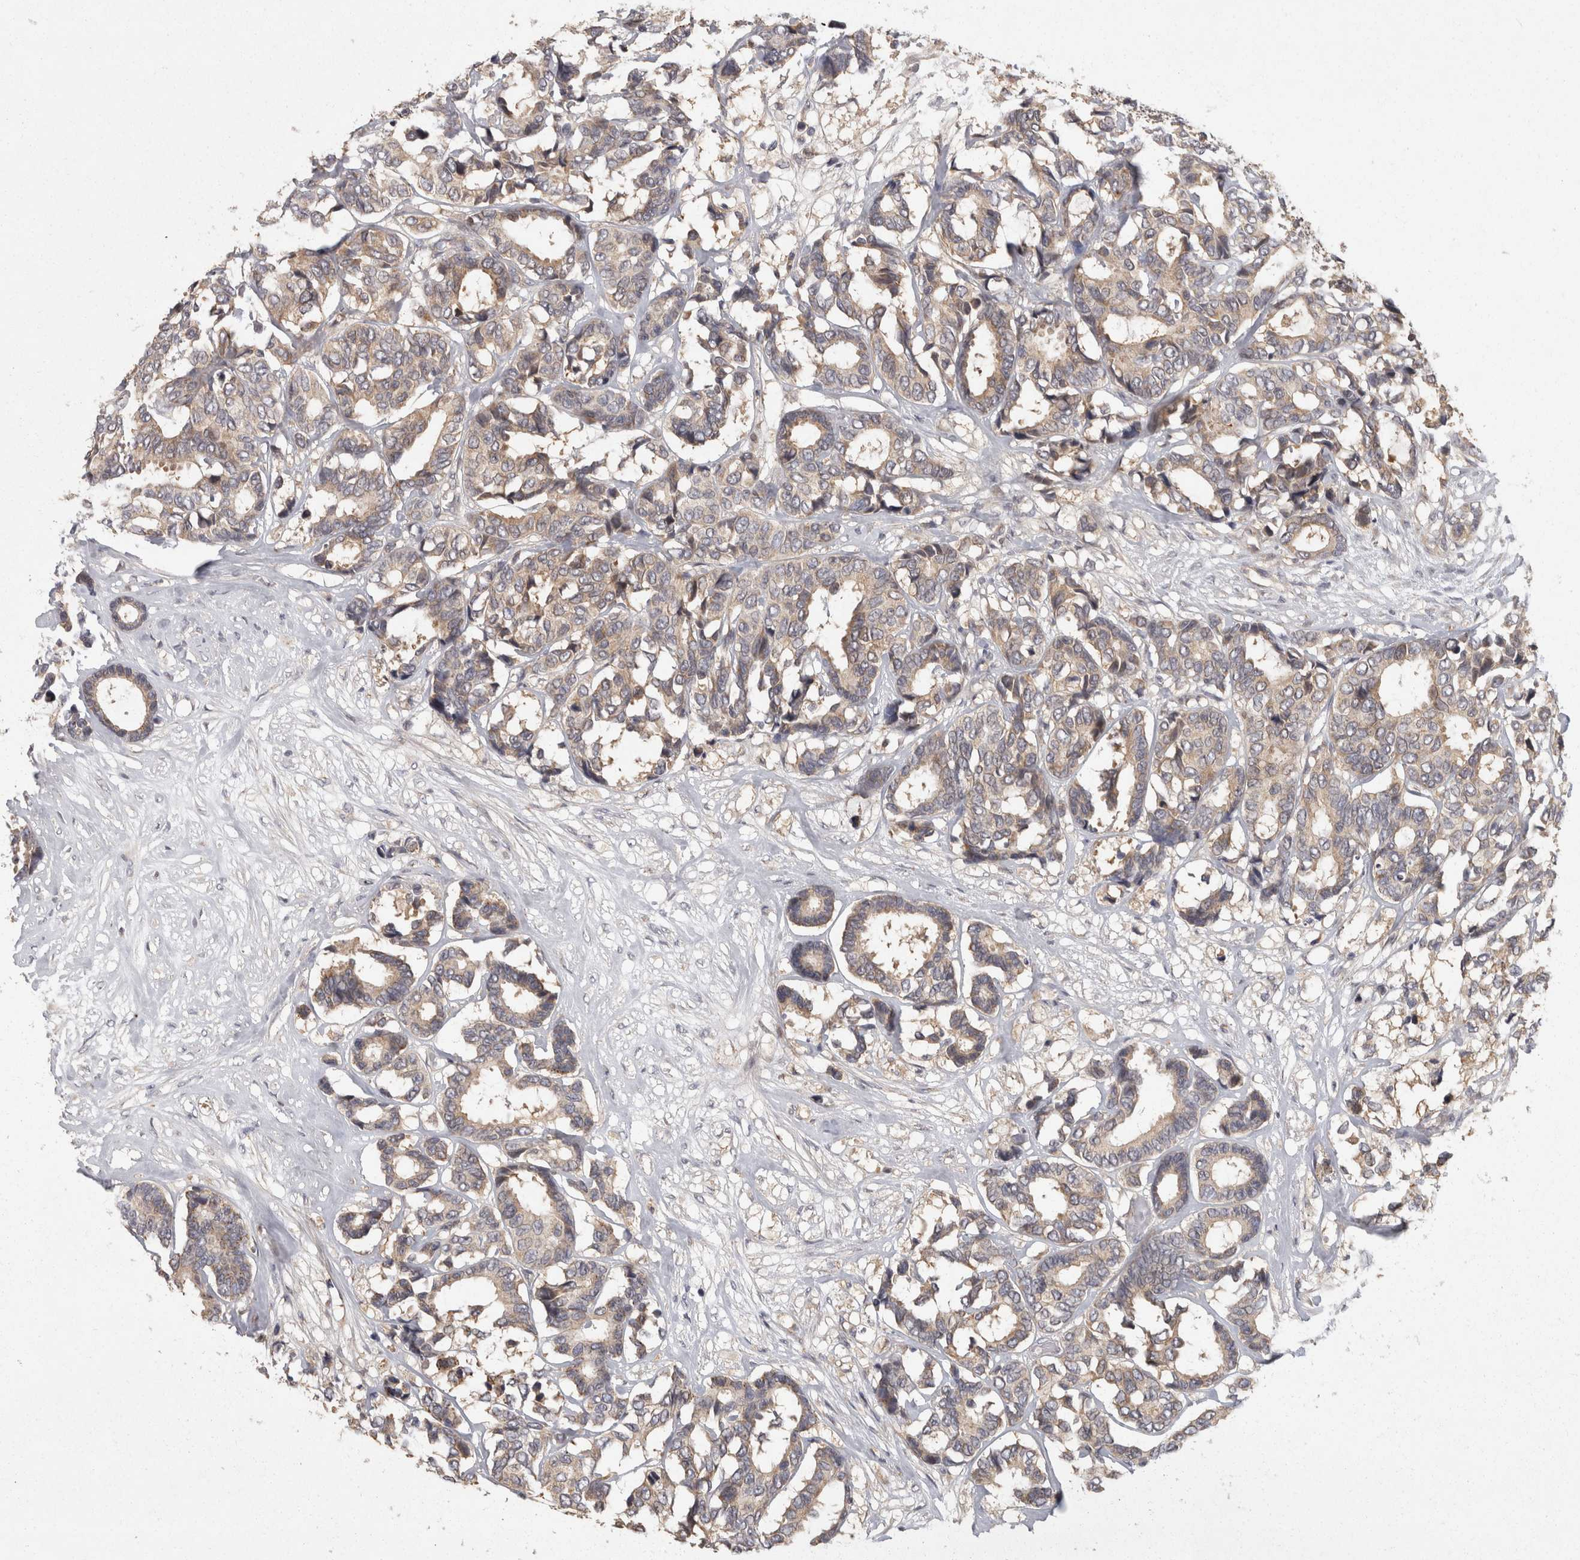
{"staining": {"intensity": "moderate", "quantity": ">75%", "location": "cytoplasmic/membranous"}, "tissue": "breast cancer", "cell_type": "Tumor cells", "image_type": "cancer", "snomed": [{"axis": "morphology", "description": "Duct carcinoma"}, {"axis": "topography", "description": "Breast"}], "caption": "Infiltrating ductal carcinoma (breast) stained for a protein shows moderate cytoplasmic/membranous positivity in tumor cells. Using DAB (3,3'-diaminobenzidine) (brown) and hematoxylin (blue) stains, captured at high magnification using brightfield microscopy.", "gene": "ACAT2", "patient": {"sex": "female", "age": 87}}